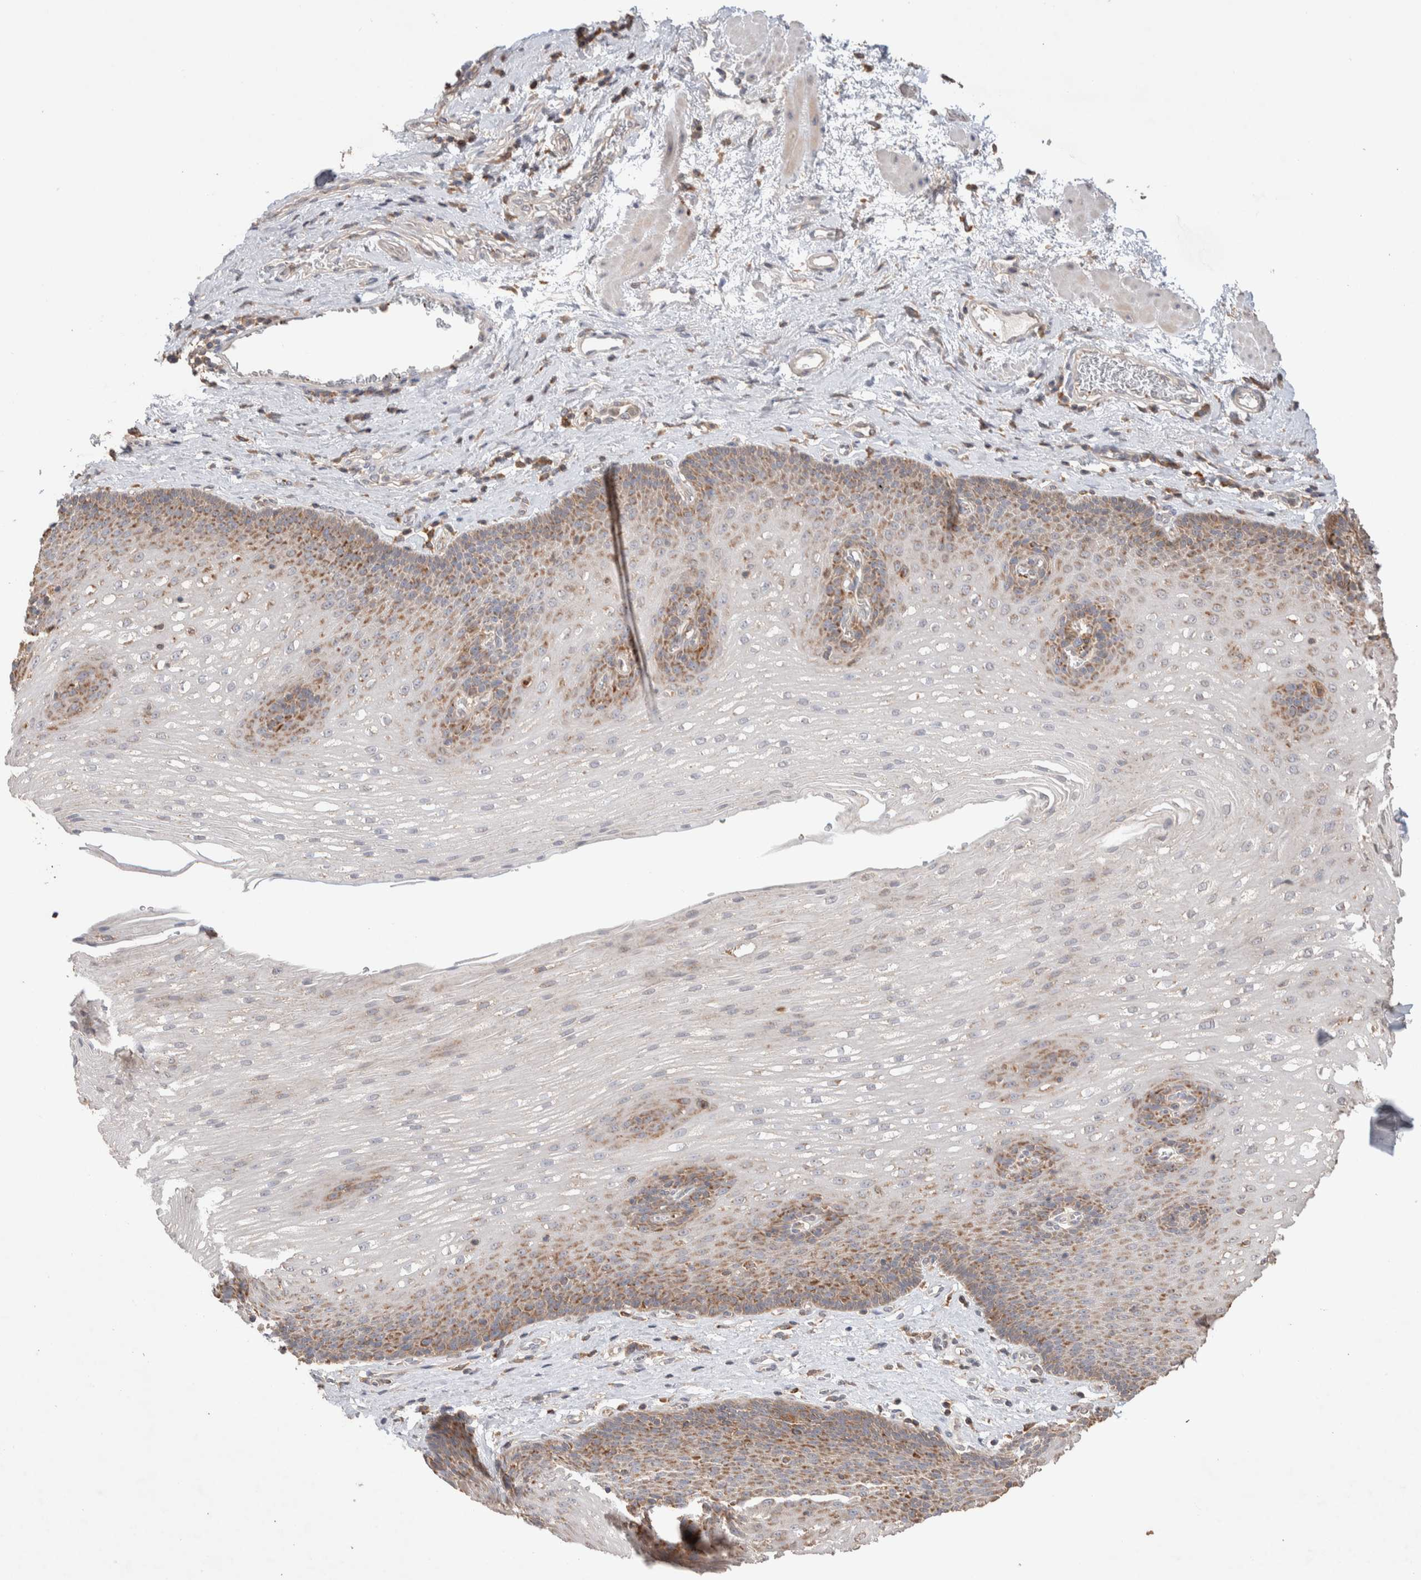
{"staining": {"intensity": "moderate", "quantity": "25%-75%", "location": "cytoplasmic/membranous"}, "tissue": "esophagus", "cell_type": "Squamous epithelial cells", "image_type": "normal", "snomed": [{"axis": "morphology", "description": "Normal tissue, NOS"}, {"axis": "topography", "description": "Esophagus"}], "caption": "Squamous epithelial cells demonstrate medium levels of moderate cytoplasmic/membranous positivity in about 25%-75% of cells in benign human esophagus. The staining is performed using DAB (3,3'-diaminobenzidine) brown chromogen to label protein expression. The nuclei are counter-stained blue using hematoxylin.", "gene": "DEPTOR", "patient": {"sex": "male", "age": 48}}